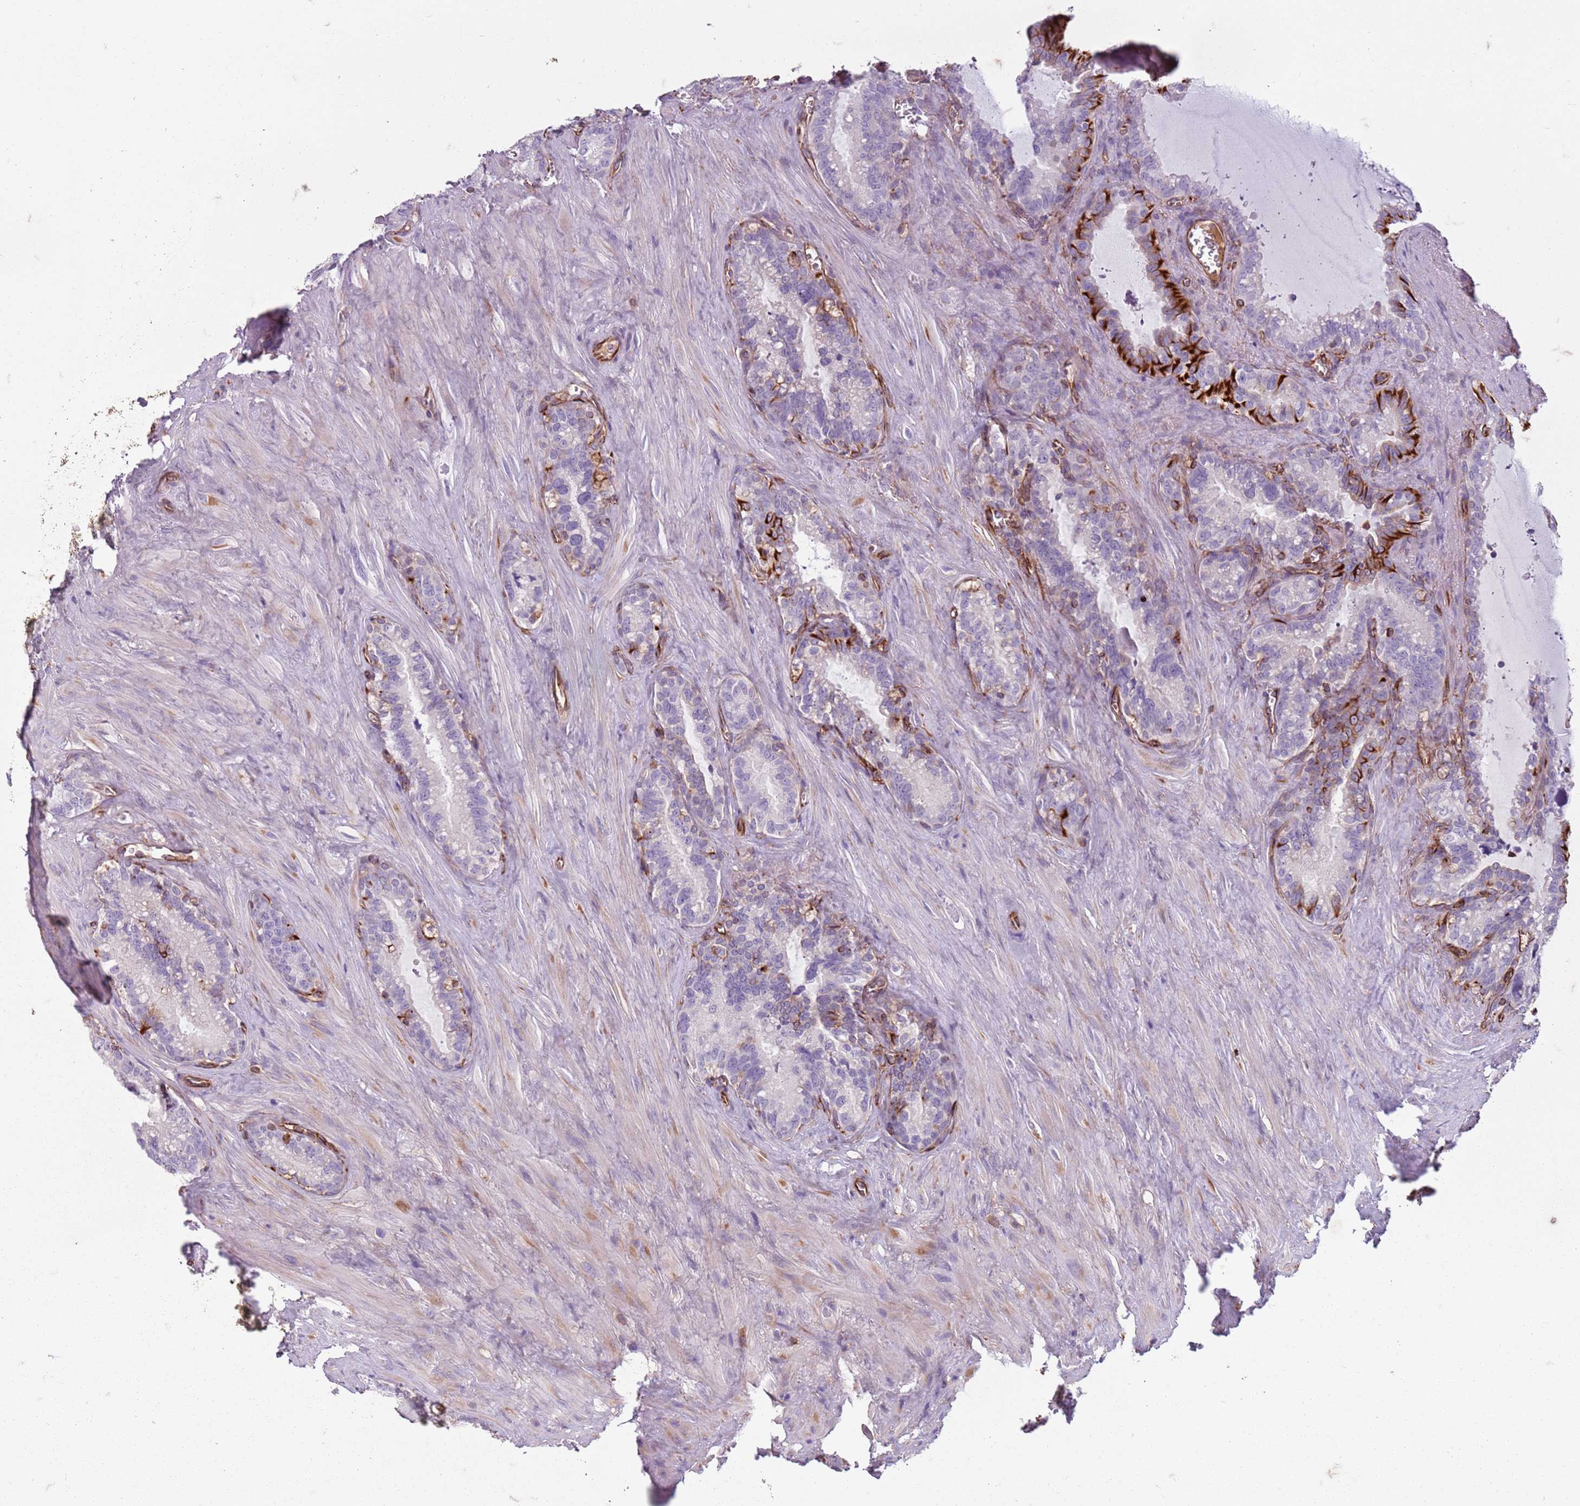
{"staining": {"intensity": "strong", "quantity": "<25%", "location": "cytoplasmic/membranous"}, "tissue": "seminal vesicle", "cell_type": "Glandular cells", "image_type": "normal", "snomed": [{"axis": "morphology", "description": "Normal tissue, NOS"}, {"axis": "topography", "description": "Prostate"}, {"axis": "topography", "description": "Seminal veicle"}], "caption": "Immunohistochemical staining of normal seminal vesicle shows medium levels of strong cytoplasmic/membranous positivity in about <25% of glandular cells. (DAB (3,3'-diaminobenzidine) = brown stain, brightfield microscopy at high magnification).", "gene": "TAS2R38", "patient": {"sex": "male", "age": 58}}